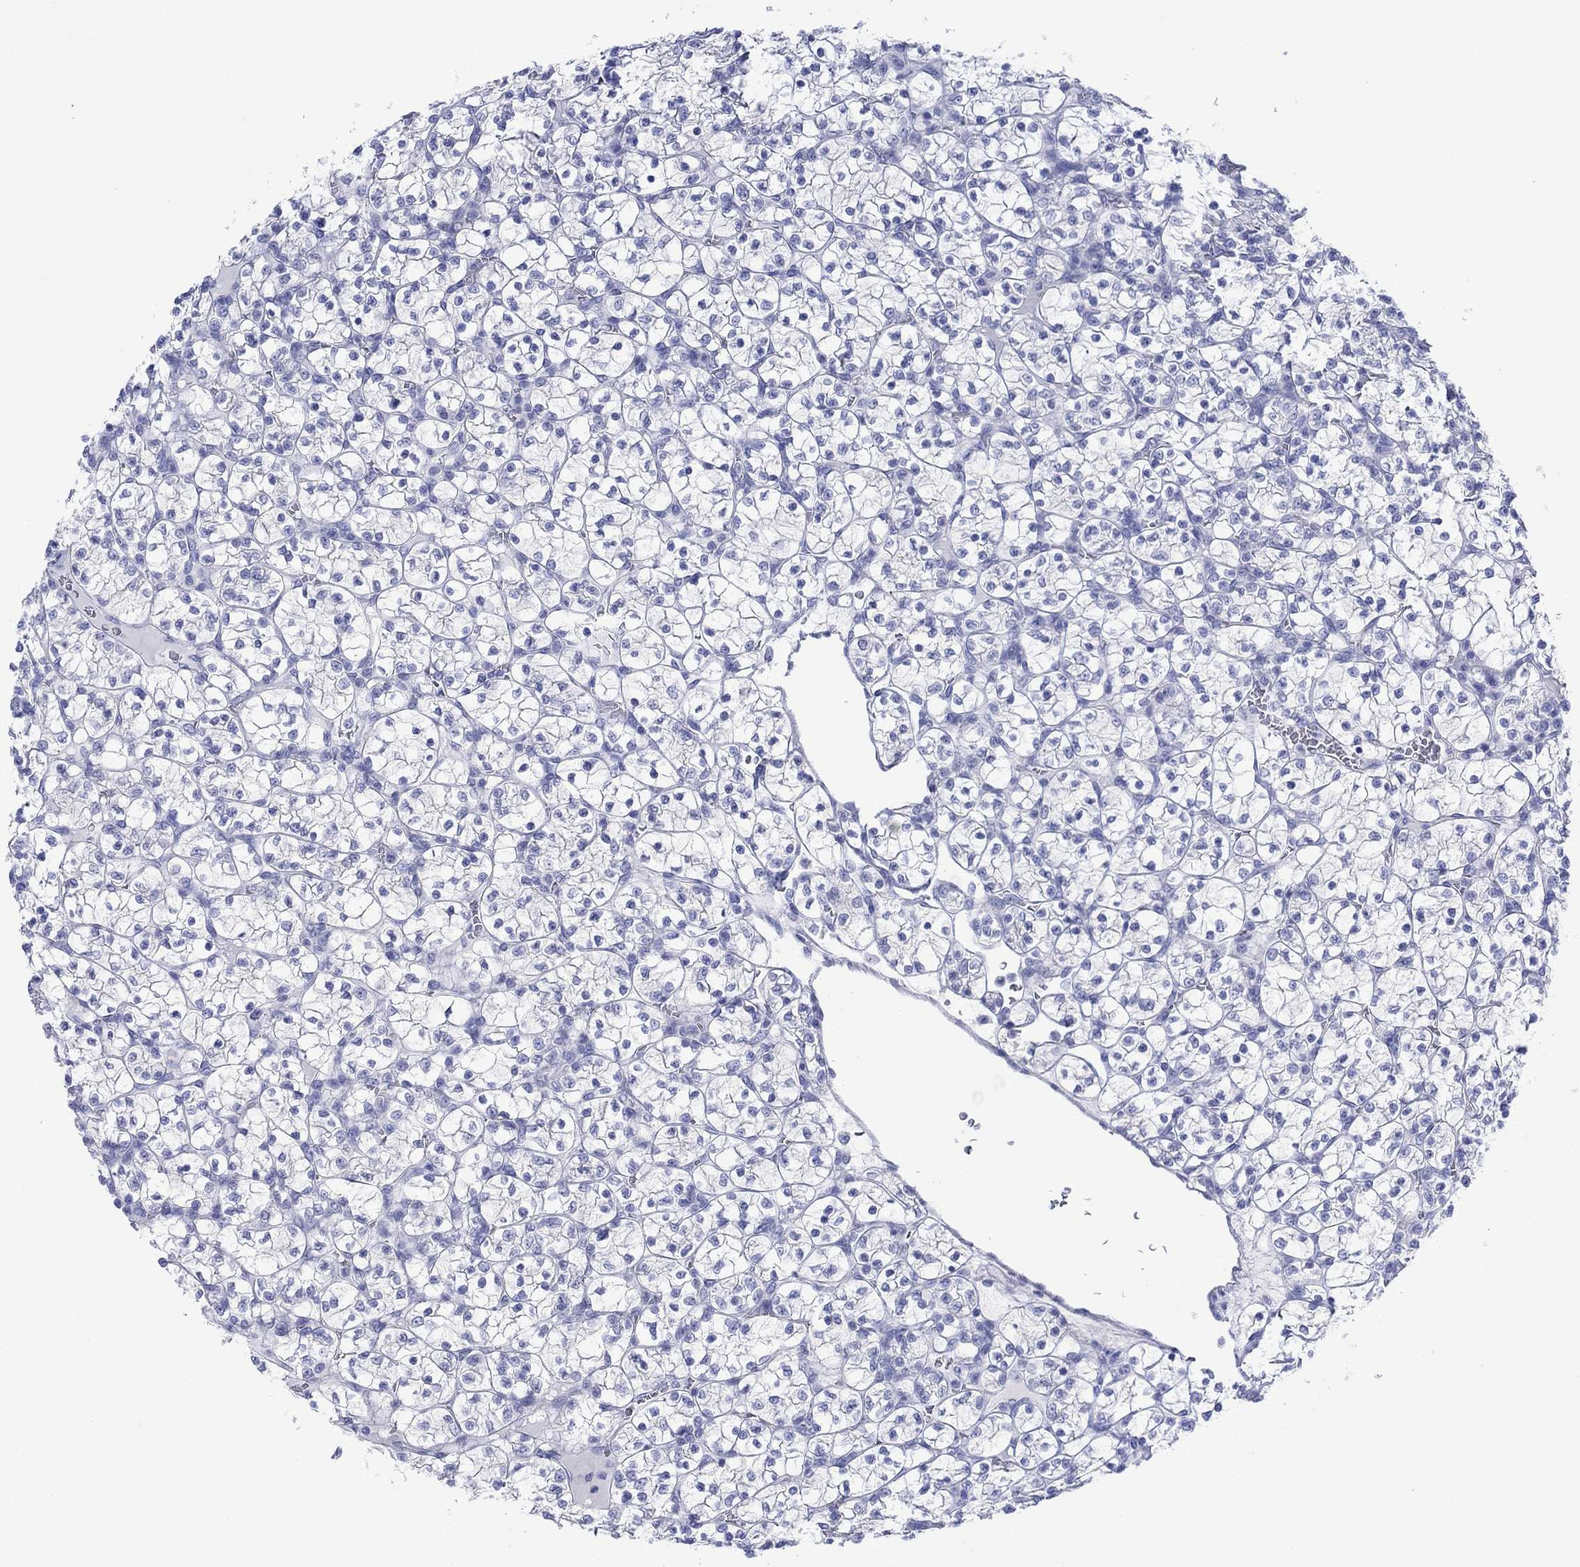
{"staining": {"intensity": "negative", "quantity": "none", "location": "none"}, "tissue": "renal cancer", "cell_type": "Tumor cells", "image_type": "cancer", "snomed": [{"axis": "morphology", "description": "Adenocarcinoma, NOS"}, {"axis": "topography", "description": "Kidney"}], "caption": "IHC histopathology image of neoplastic tissue: human renal adenocarcinoma stained with DAB (3,3'-diaminobenzidine) shows no significant protein positivity in tumor cells.", "gene": "MLANA", "patient": {"sex": "female", "age": 89}}